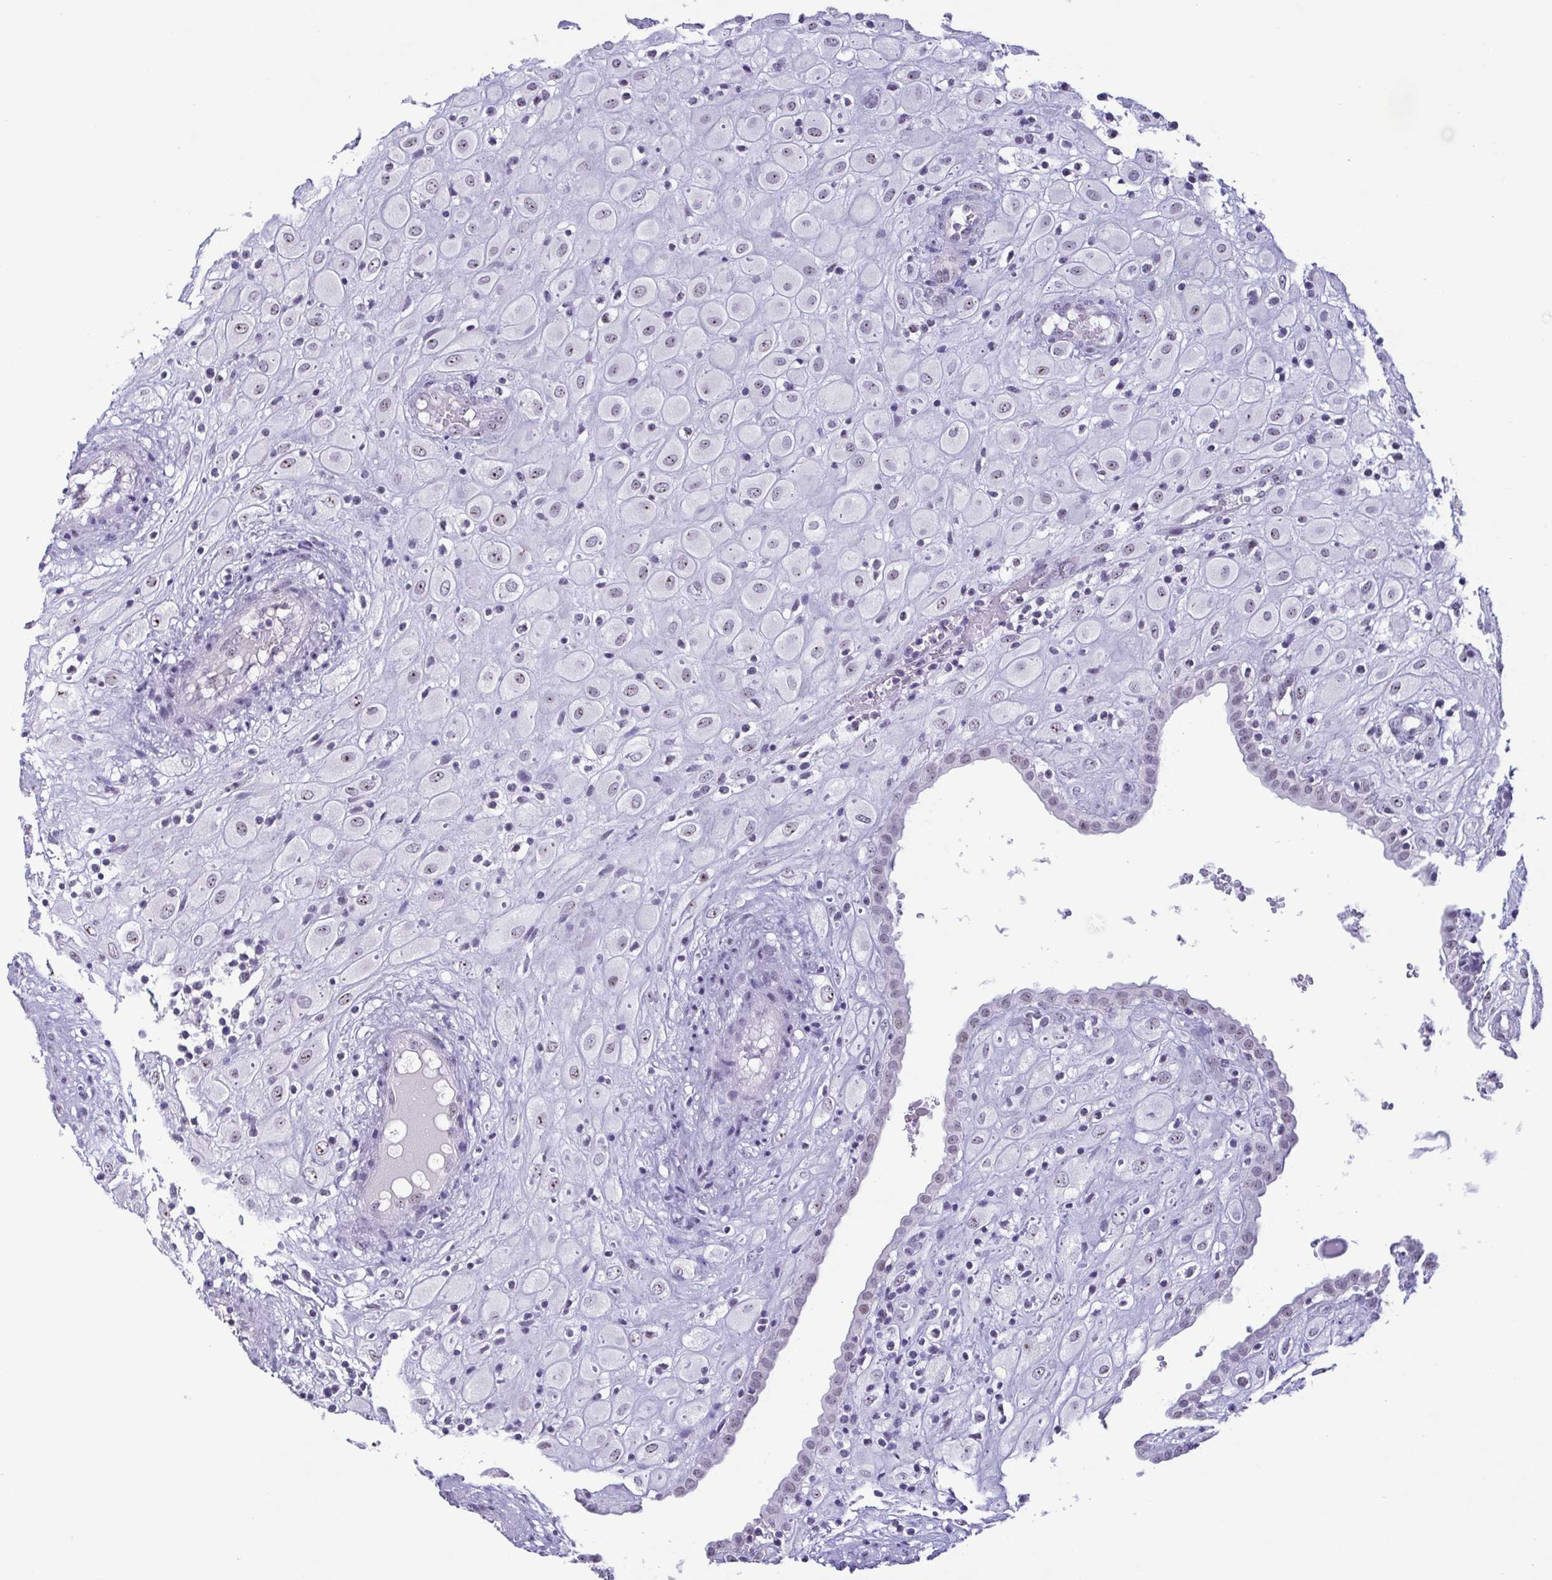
{"staining": {"intensity": "weak", "quantity": "<25%", "location": "nuclear"}, "tissue": "placenta", "cell_type": "Decidual cells", "image_type": "normal", "snomed": [{"axis": "morphology", "description": "Normal tissue, NOS"}, {"axis": "topography", "description": "Placenta"}], "caption": "Immunohistochemical staining of normal human placenta displays no significant positivity in decidual cells.", "gene": "BZW1", "patient": {"sex": "female", "age": 24}}